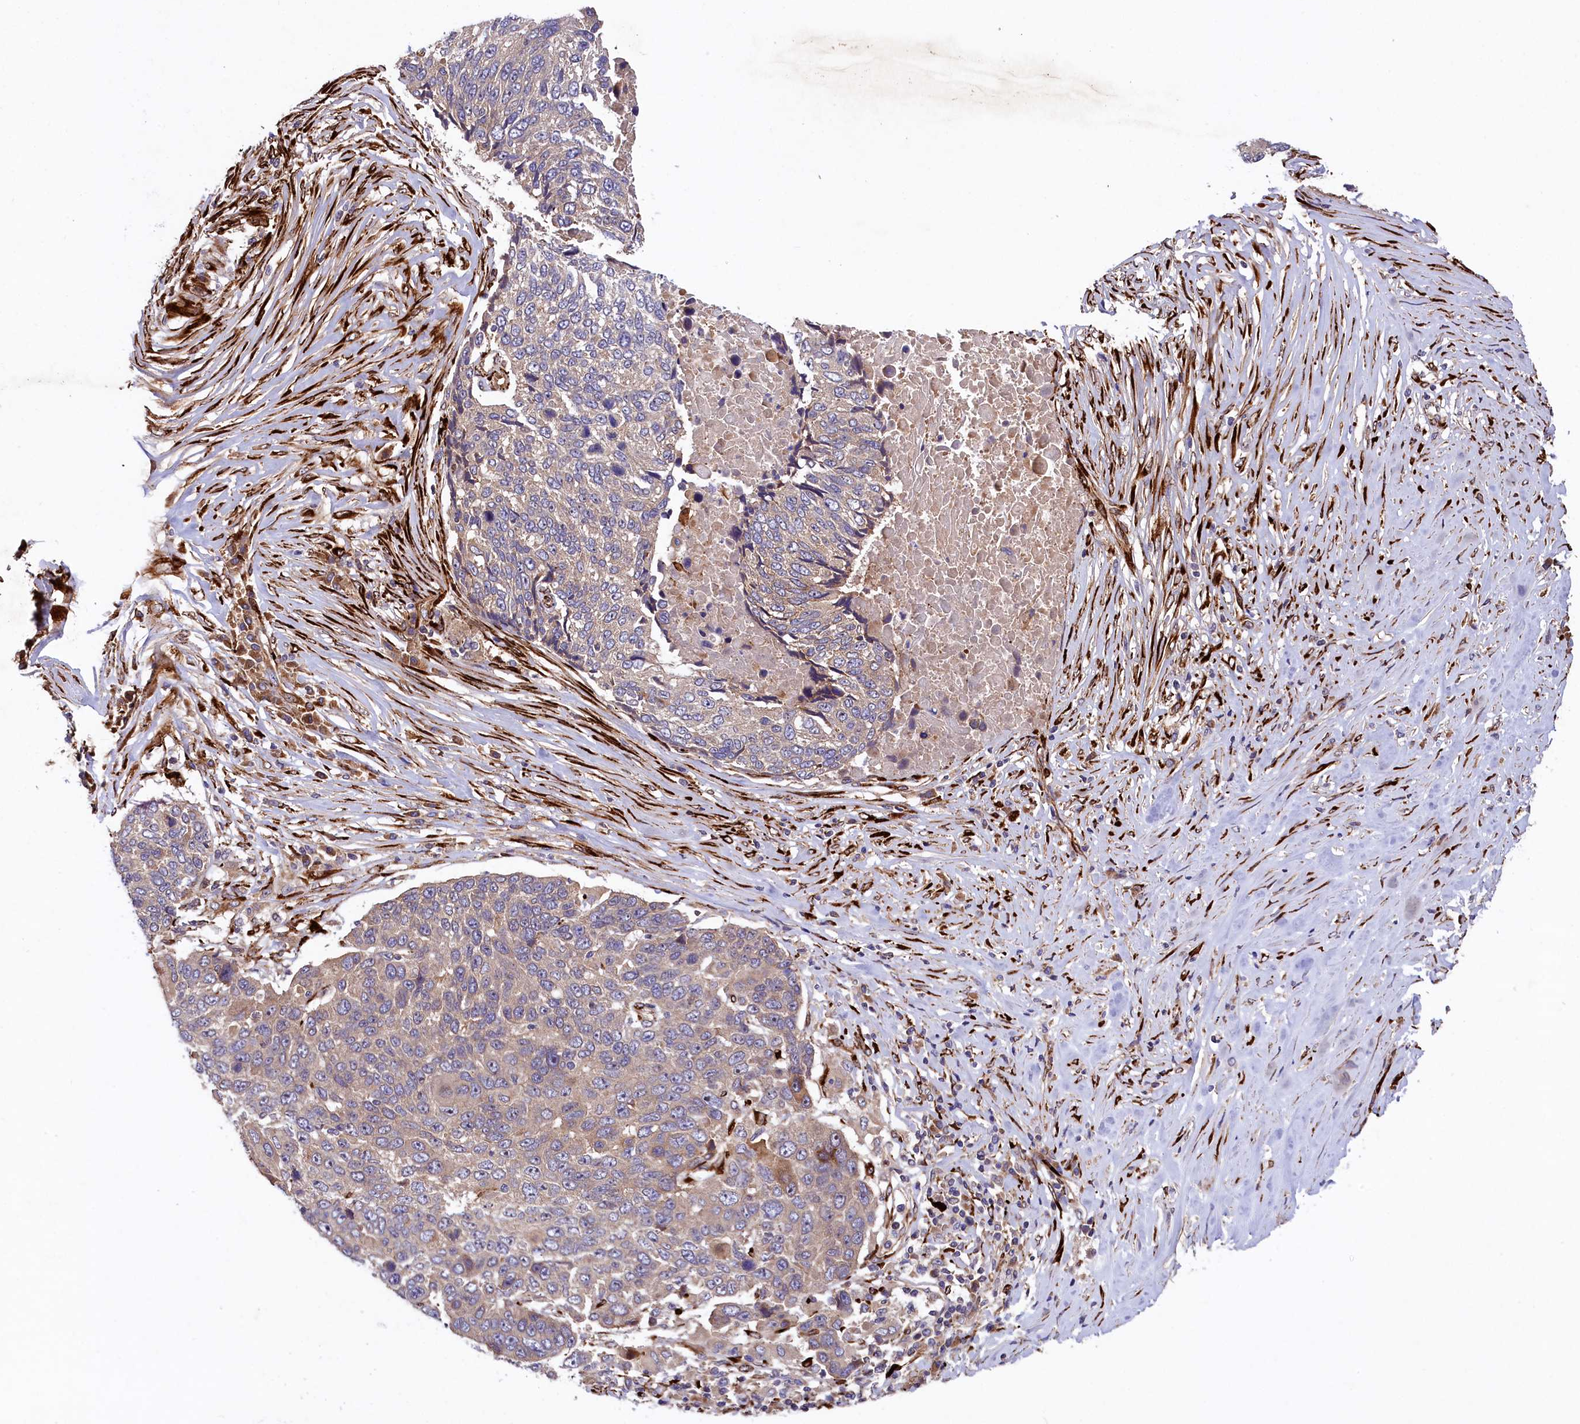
{"staining": {"intensity": "weak", "quantity": "<25%", "location": "cytoplasmic/membranous"}, "tissue": "lung cancer", "cell_type": "Tumor cells", "image_type": "cancer", "snomed": [{"axis": "morphology", "description": "Squamous cell carcinoma, NOS"}, {"axis": "topography", "description": "Lung"}], "caption": "Image shows no protein positivity in tumor cells of lung cancer (squamous cell carcinoma) tissue.", "gene": "ARRDC4", "patient": {"sex": "male", "age": 66}}